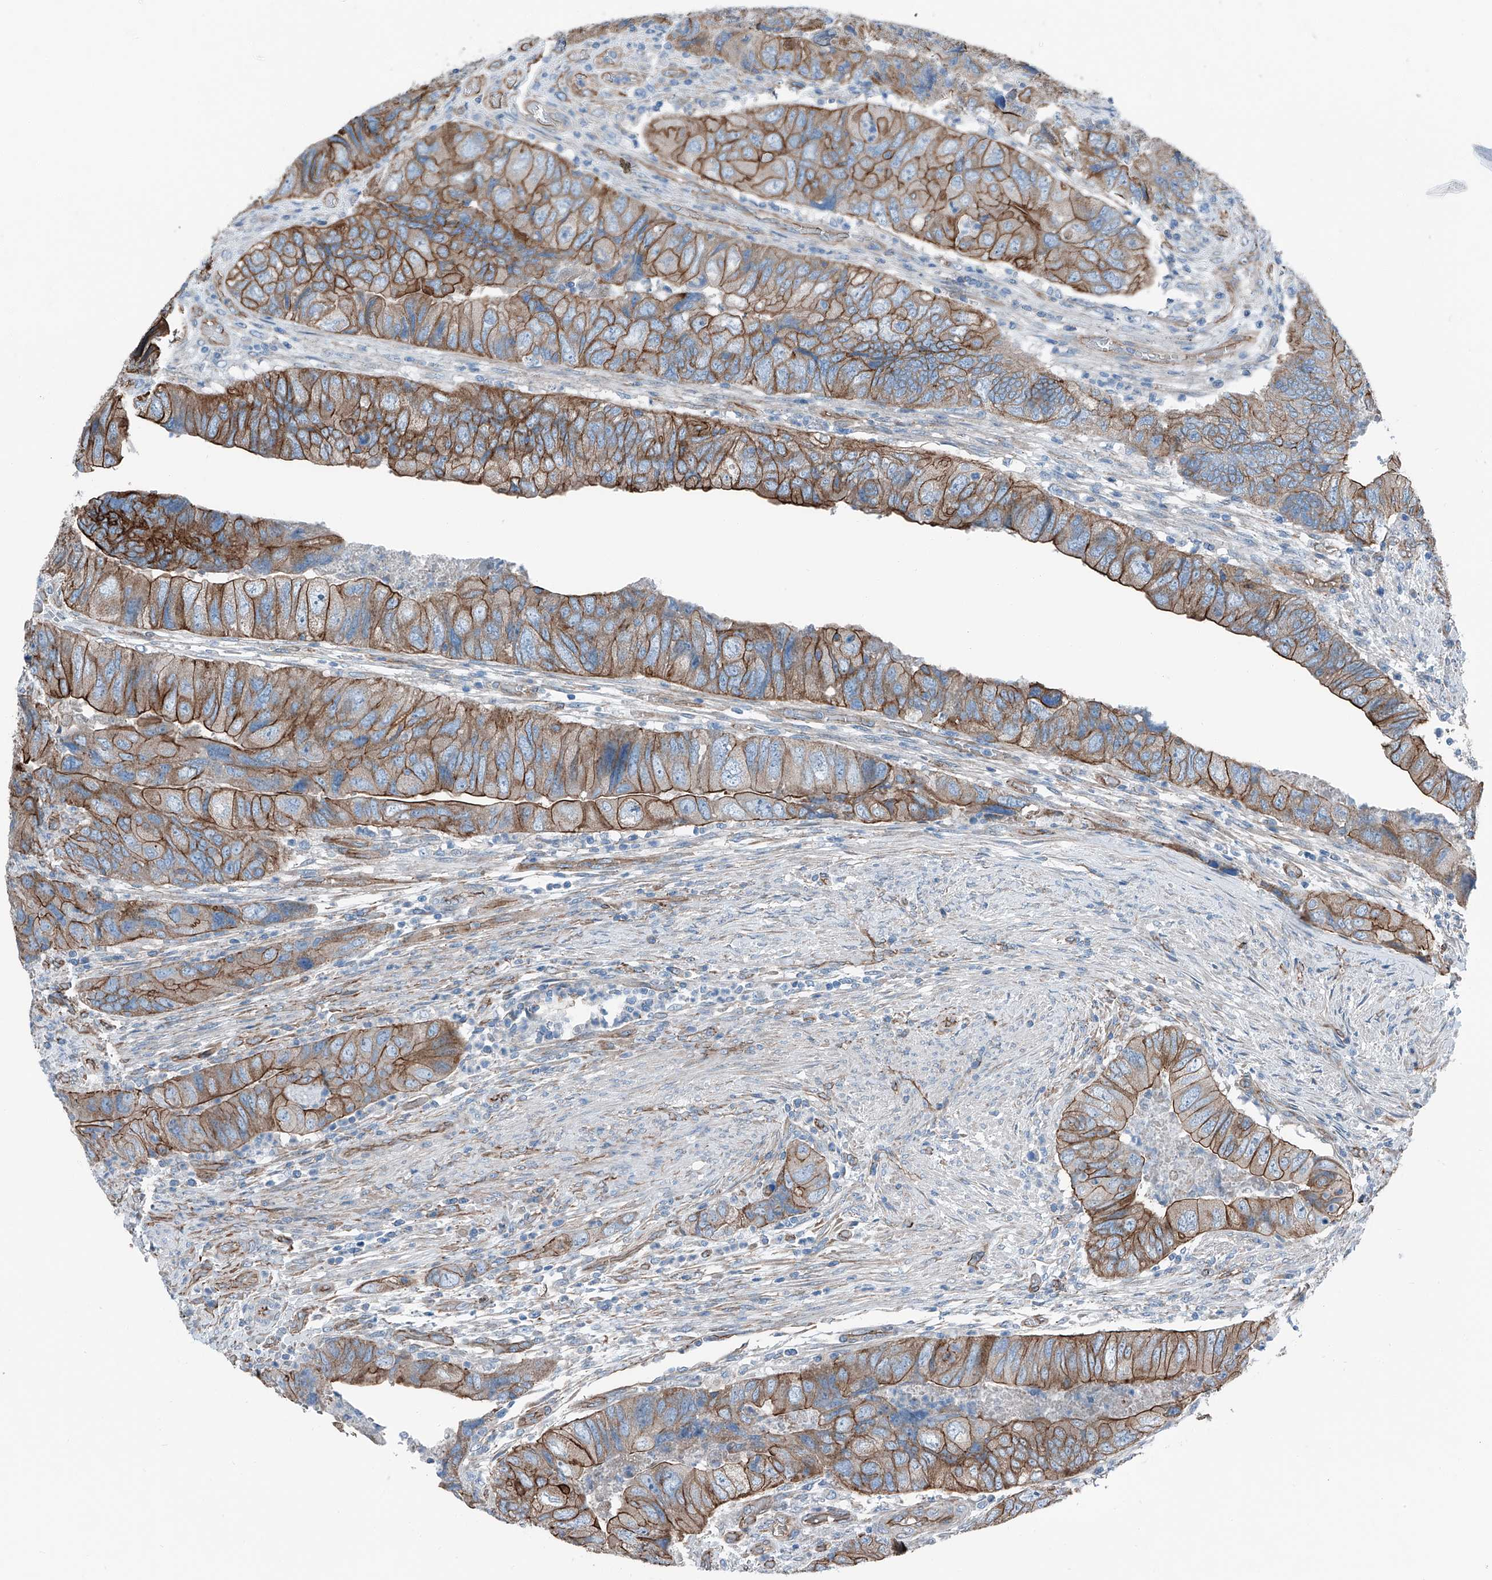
{"staining": {"intensity": "moderate", "quantity": ">75%", "location": "cytoplasmic/membranous"}, "tissue": "colorectal cancer", "cell_type": "Tumor cells", "image_type": "cancer", "snomed": [{"axis": "morphology", "description": "Adenocarcinoma, NOS"}, {"axis": "topography", "description": "Rectum"}], "caption": "Immunohistochemical staining of human colorectal adenocarcinoma shows medium levels of moderate cytoplasmic/membranous staining in approximately >75% of tumor cells.", "gene": "THEMIS2", "patient": {"sex": "male", "age": 63}}